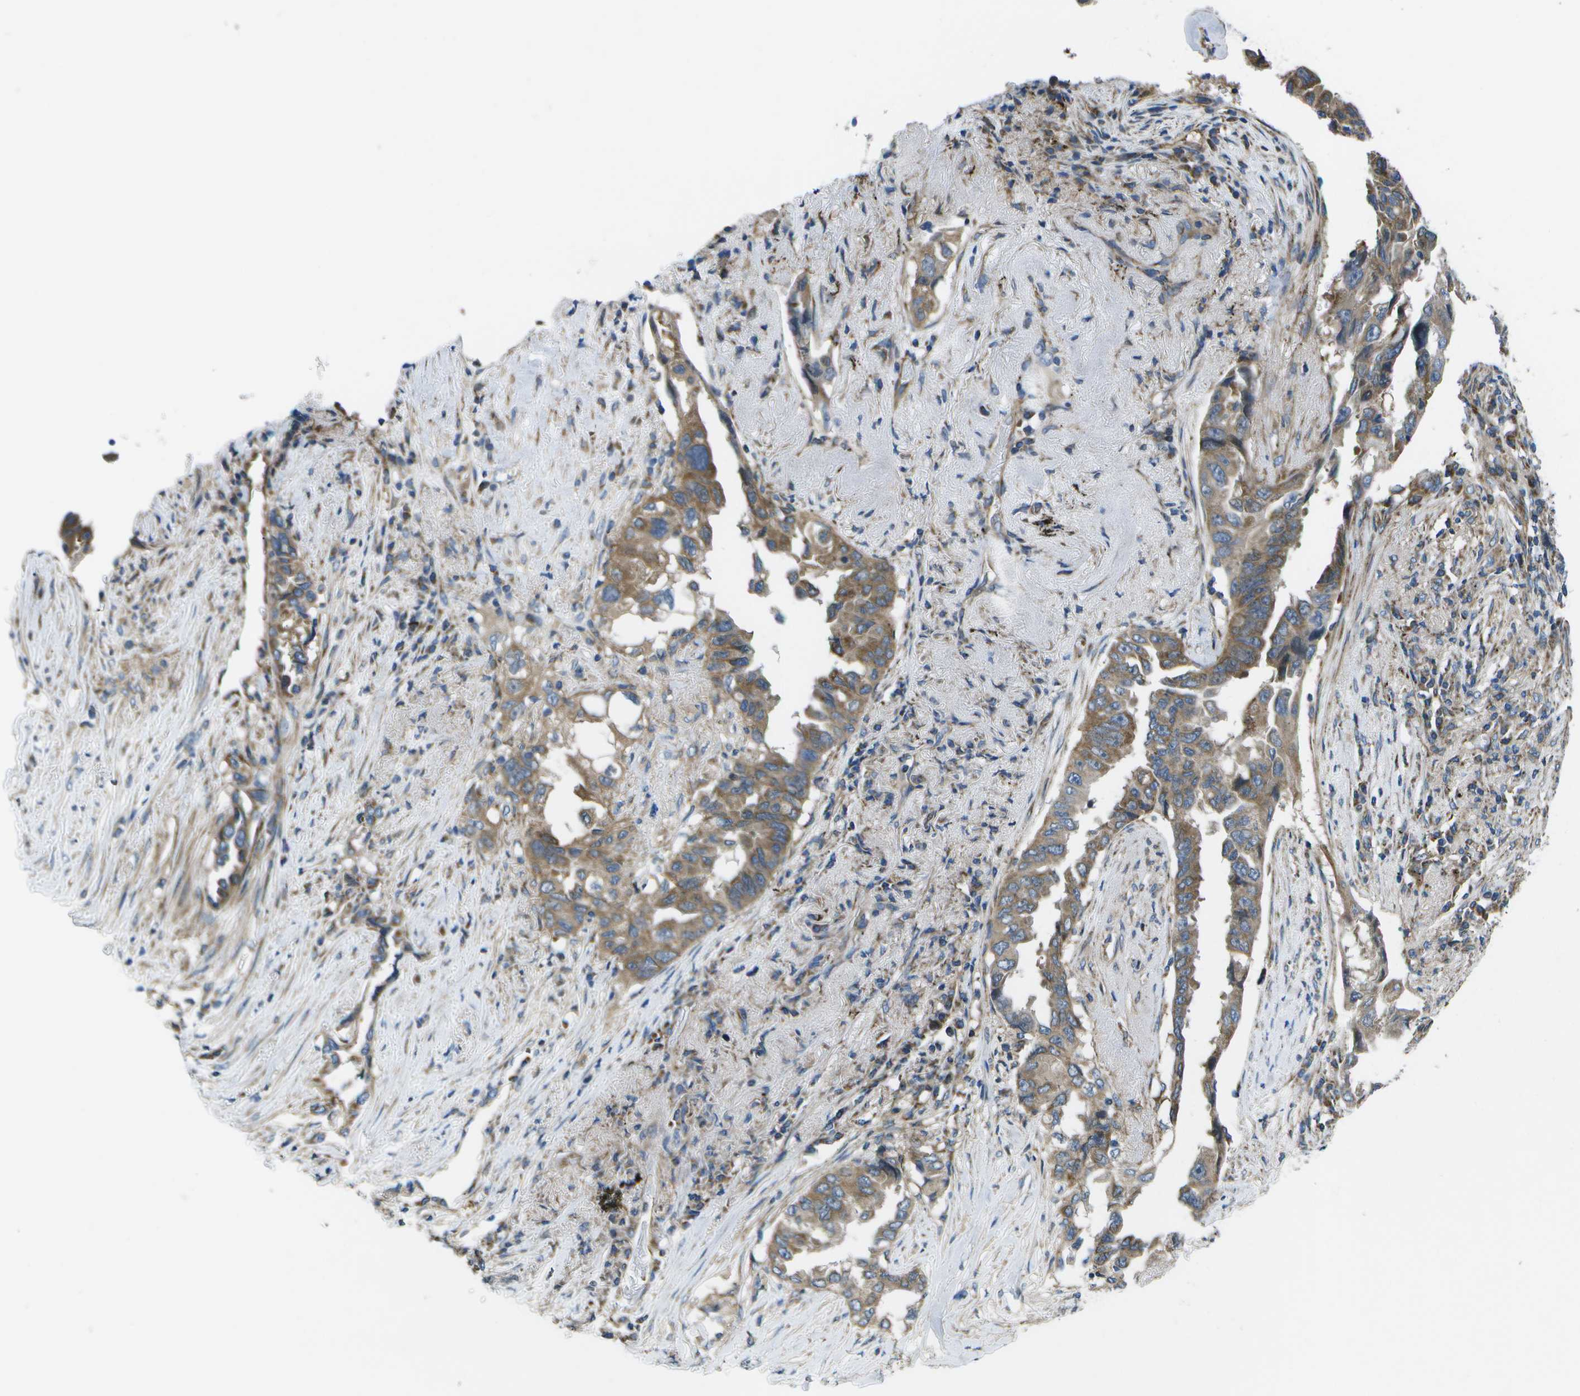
{"staining": {"intensity": "moderate", "quantity": ">75%", "location": "cytoplasmic/membranous"}, "tissue": "lung cancer", "cell_type": "Tumor cells", "image_type": "cancer", "snomed": [{"axis": "morphology", "description": "Adenocarcinoma, NOS"}, {"axis": "topography", "description": "Lung"}], "caption": "This is an image of IHC staining of lung cancer (adenocarcinoma), which shows moderate staining in the cytoplasmic/membranous of tumor cells.", "gene": "MVK", "patient": {"sex": "female", "age": 51}}